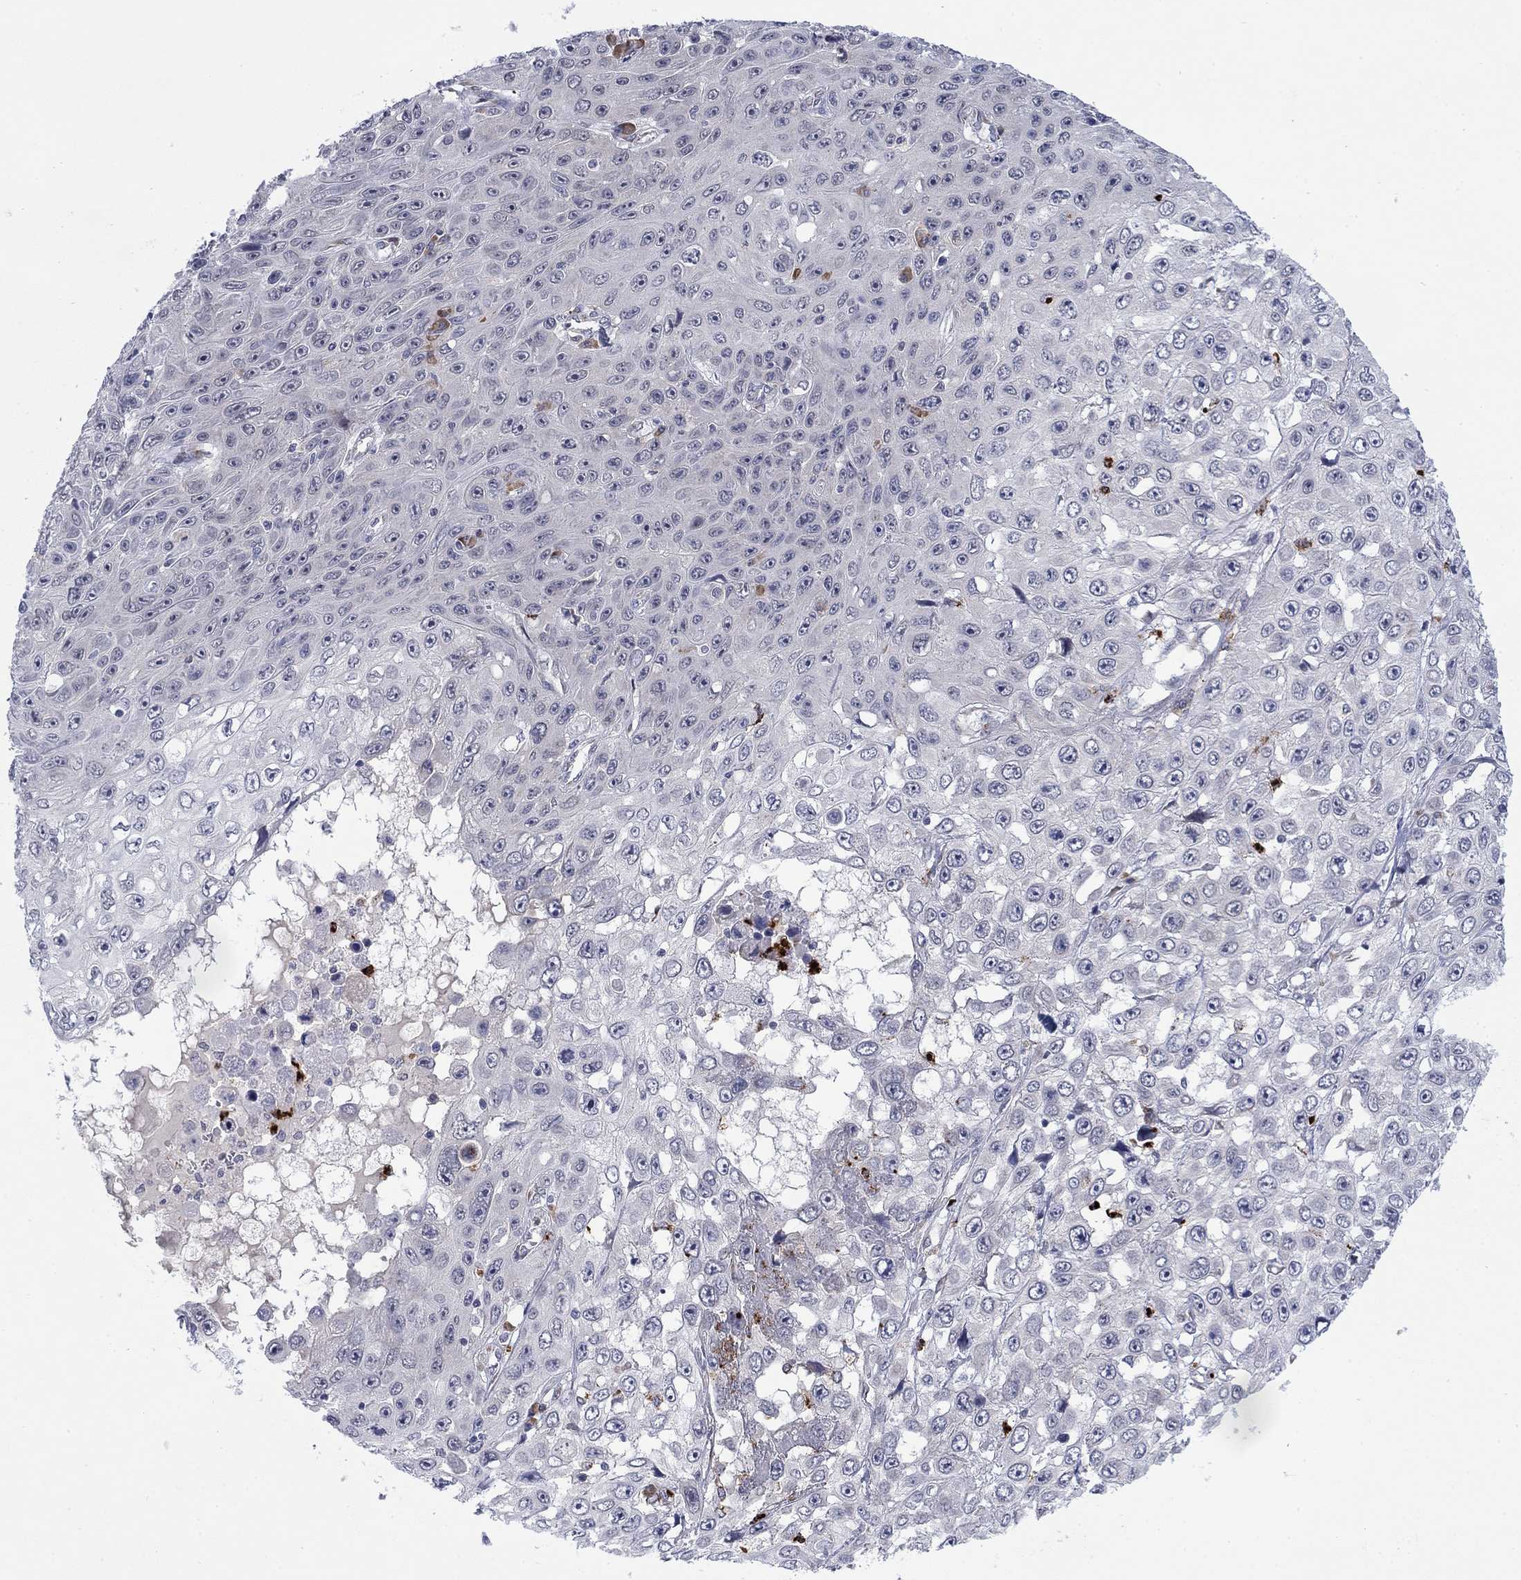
{"staining": {"intensity": "negative", "quantity": "none", "location": "none"}, "tissue": "skin cancer", "cell_type": "Tumor cells", "image_type": "cancer", "snomed": [{"axis": "morphology", "description": "Squamous cell carcinoma, NOS"}, {"axis": "topography", "description": "Skin"}], "caption": "The micrograph displays no significant positivity in tumor cells of skin cancer (squamous cell carcinoma). Nuclei are stained in blue.", "gene": "MTRFR", "patient": {"sex": "male", "age": 82}}